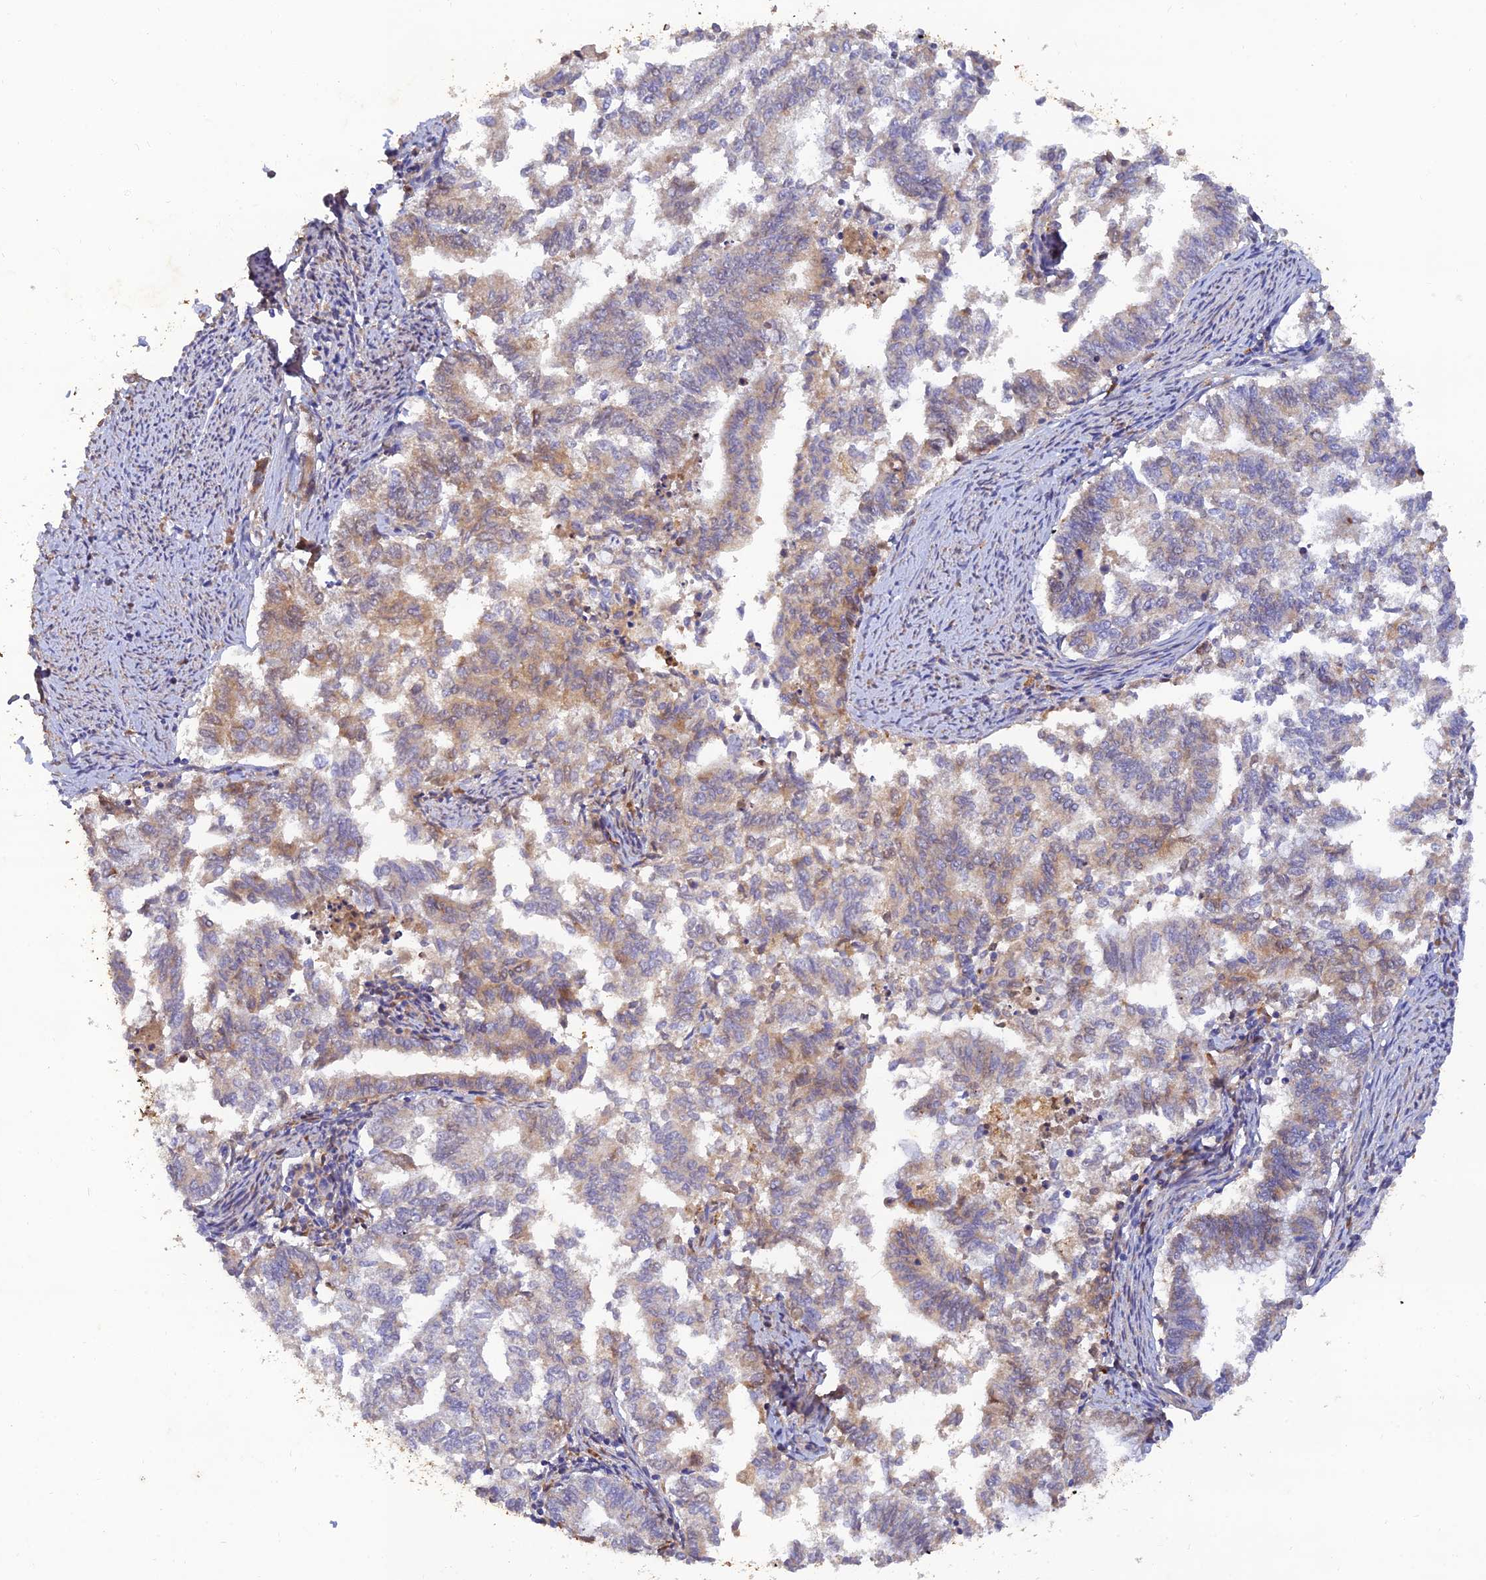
{"staining": {"intensity": "moderate", "quantity": "<25%", "location": "cytoplasmic/membranous"}, "tissue": "endometrial cancer", "cell_type": "Tumor cells", "image_type": "cancer", "snomed": [{"axis": "morphology", "description": "Adenocarcinoma, NOS"}, {"axis": "topography", "description": "Endometrium"}], "caption": "Protein staining exhibits moderate cytoplasmic/membranous expression in approximately <25% of tumor cells in adenocarcinoma (endometrial). Immunohistochemistry stains the protein of interest in brown and the nuclei are stained blue.", "gene": "ACSM5", "patient": {"sex": "female", "age": 79}}